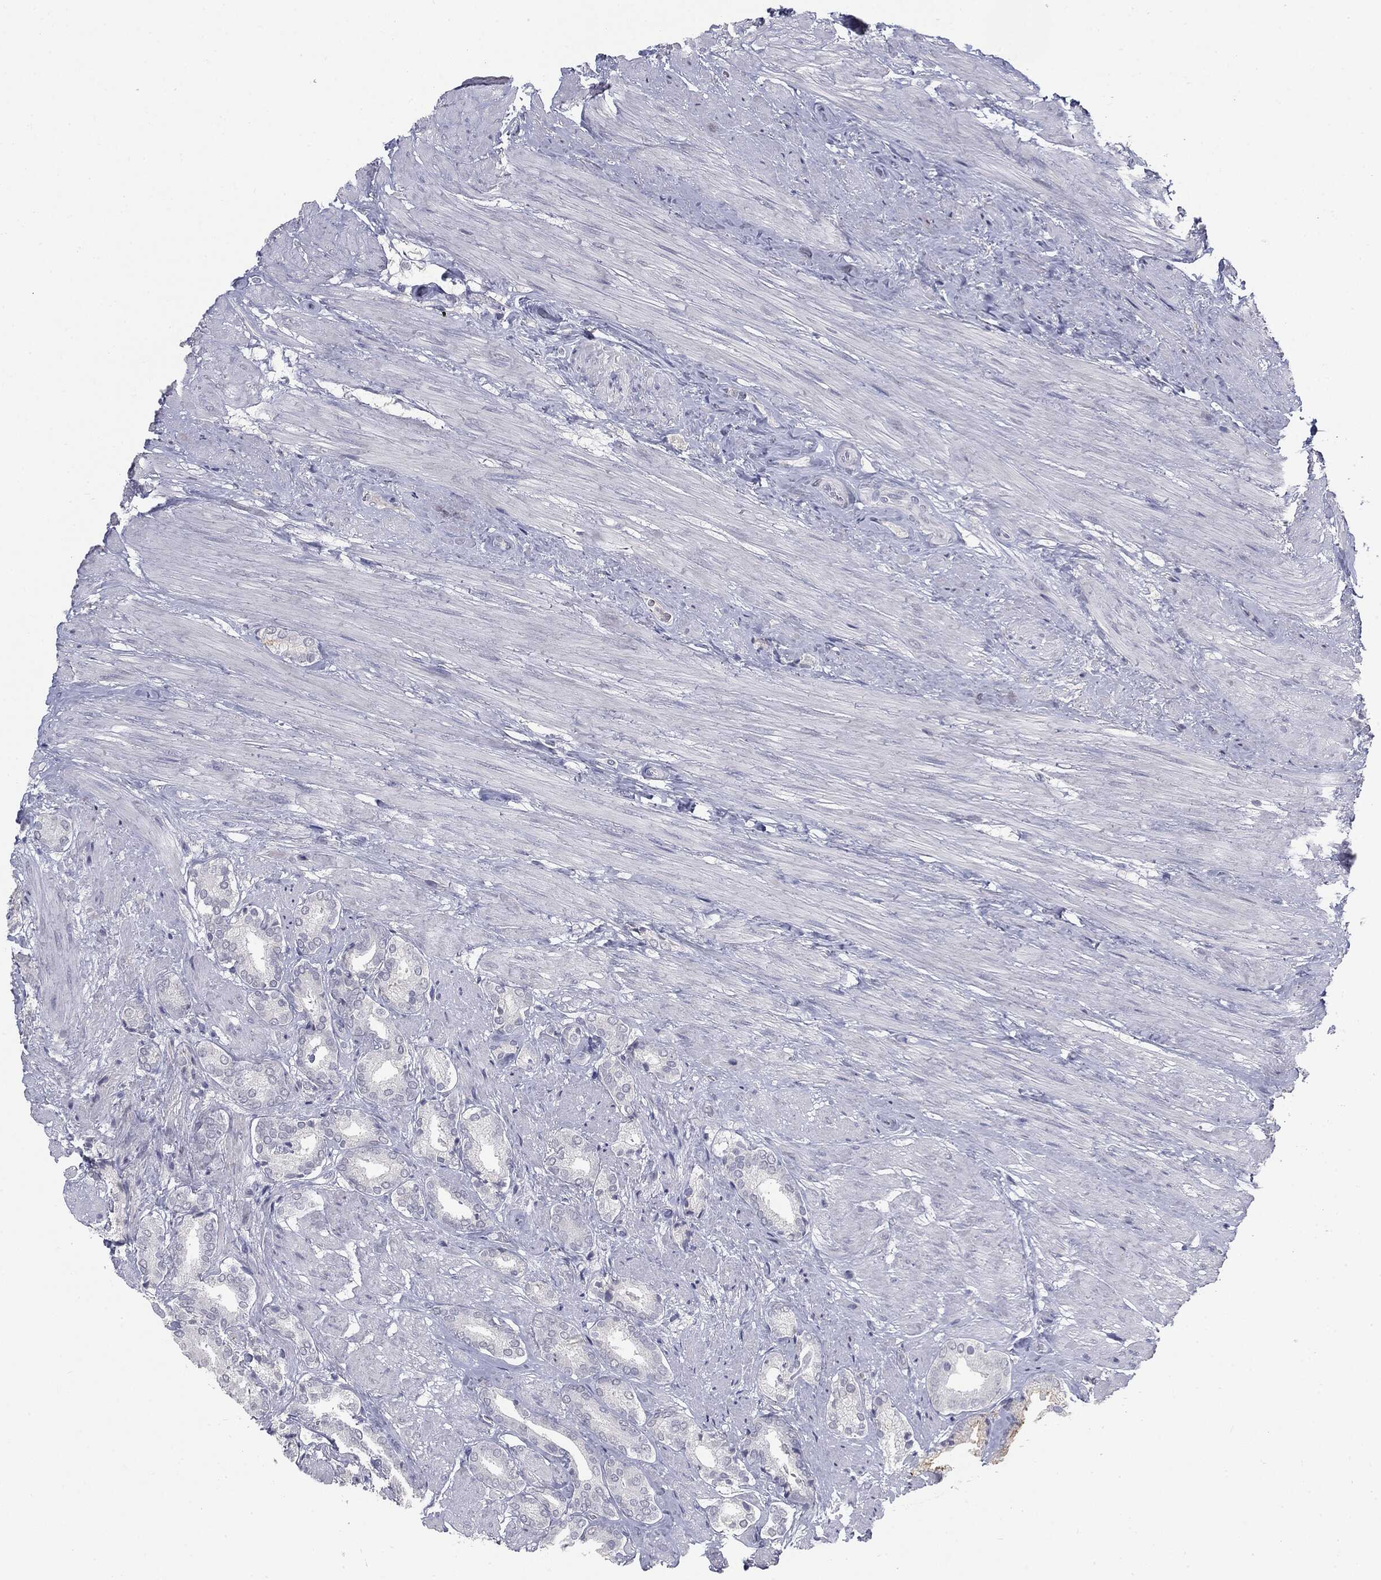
{"staining": {"intensity": "negative", "quantity": "none", "location": "none"}, "tissue": "prostate cancer", "cell_type": "Tumor cells", "image_type": "cancer", "snomed": [{"axis": "morphology", "description": "Adenocarcinoma, High grade"}, {"axis": "topography", "description": "Prostate"}], "caption": "A micrograph of prostate cancer stained for a protein exhibits no brown staining in tumor cells.", "gene": "MUC1", "patient": {"sex": "male", "age": 56}}